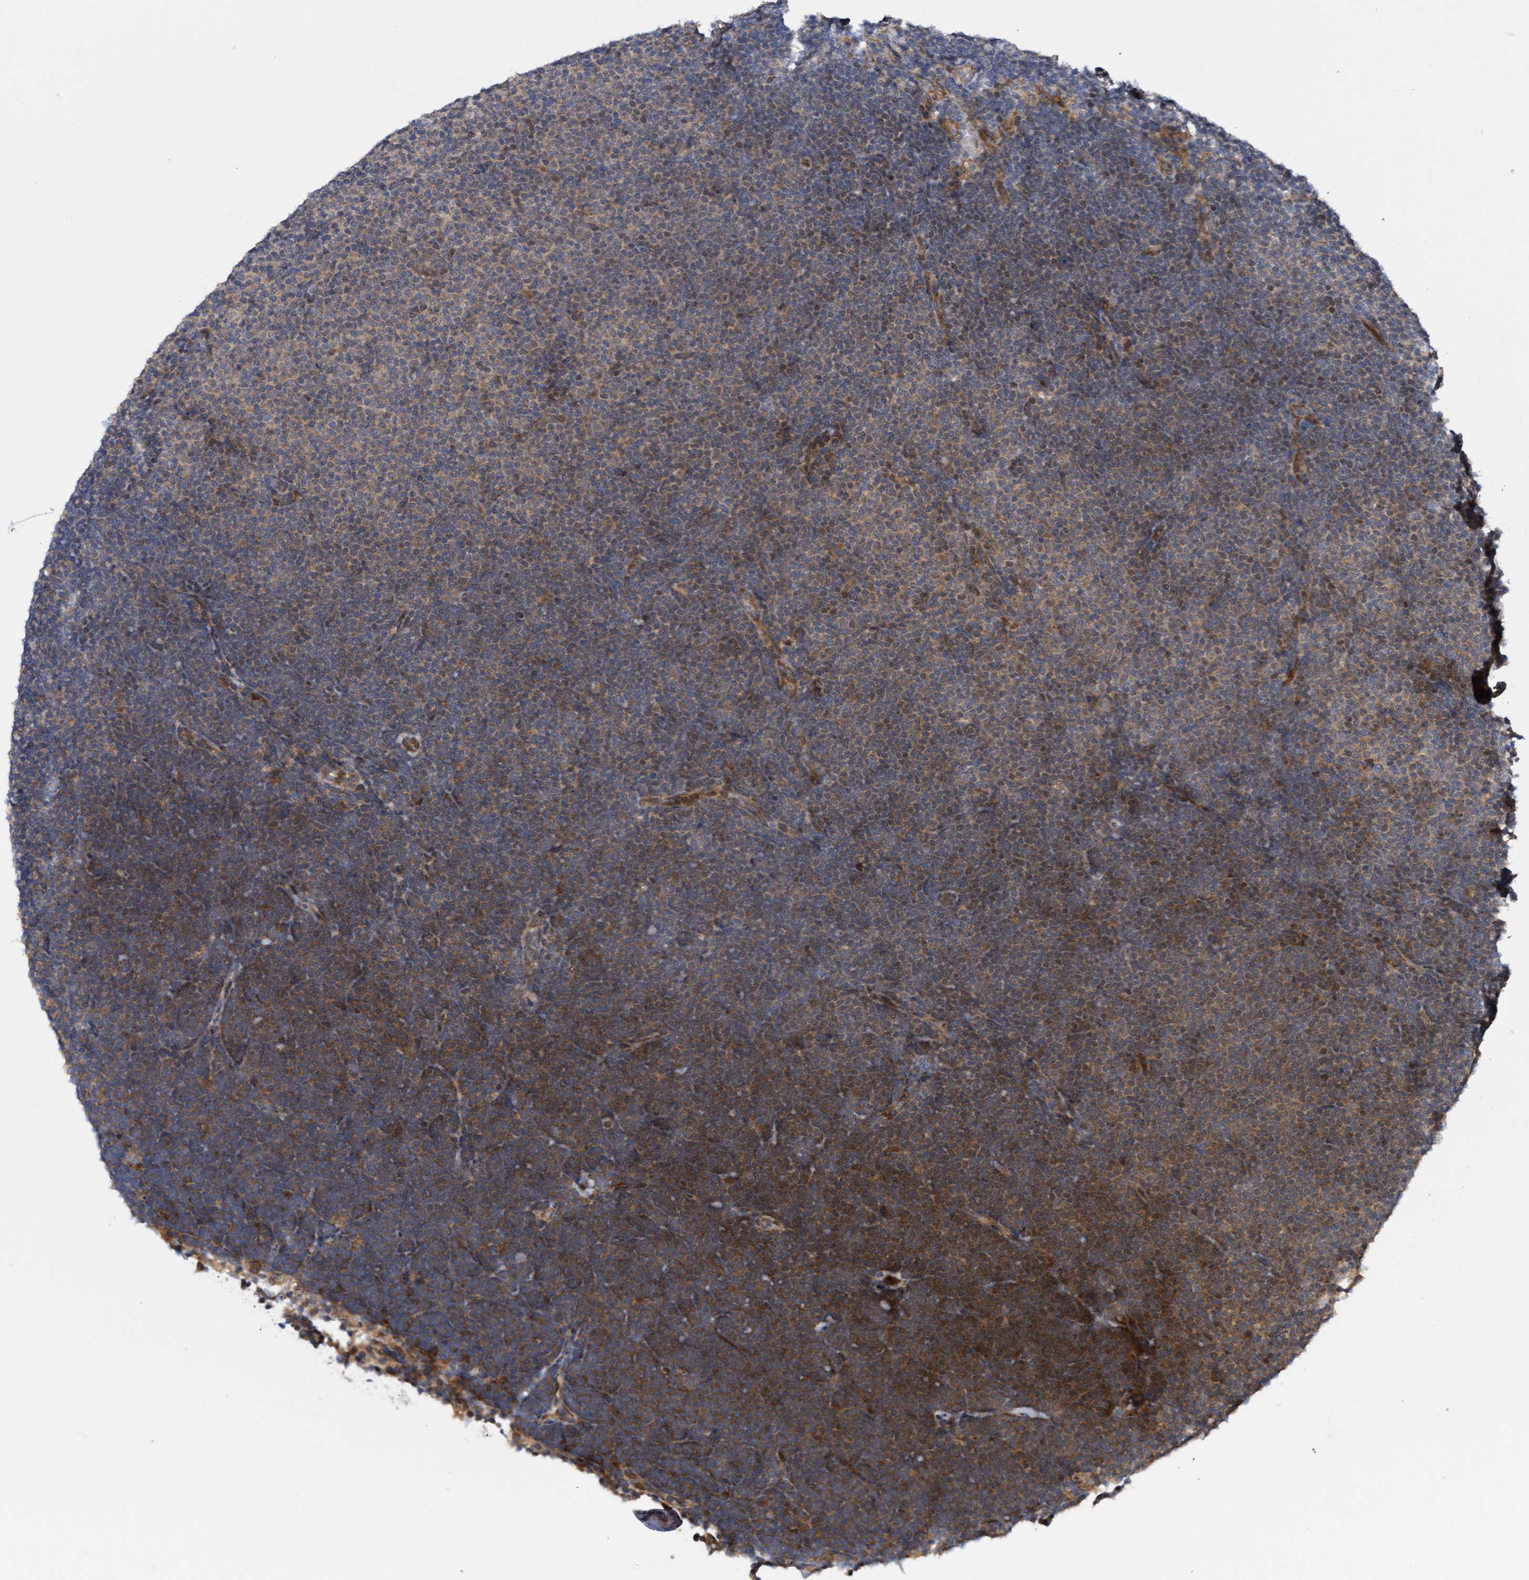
{"staining": {"intensity": "moderate", "quantity": ">75%", "location": "cytoplasmic/membranous"}, "tissue": "lymphoma", "cell_type": "Tumor cells", "image_type": "cancer", "snomed": [{"axis": "morphology", "description": "Malignant lymphoma, non-Hodgkin's type, Low grade"}, {"axis": "topography", "description": "Lymph node"}], "caption": "Immunohistochemical staining of lymphoma exhibits medium levels of moderate cytoplasmic/membranous protein positivity in approximately >75% of tumor cells.", "gene": "ELP5", "patient": {"sex": "female", "age": 53}}